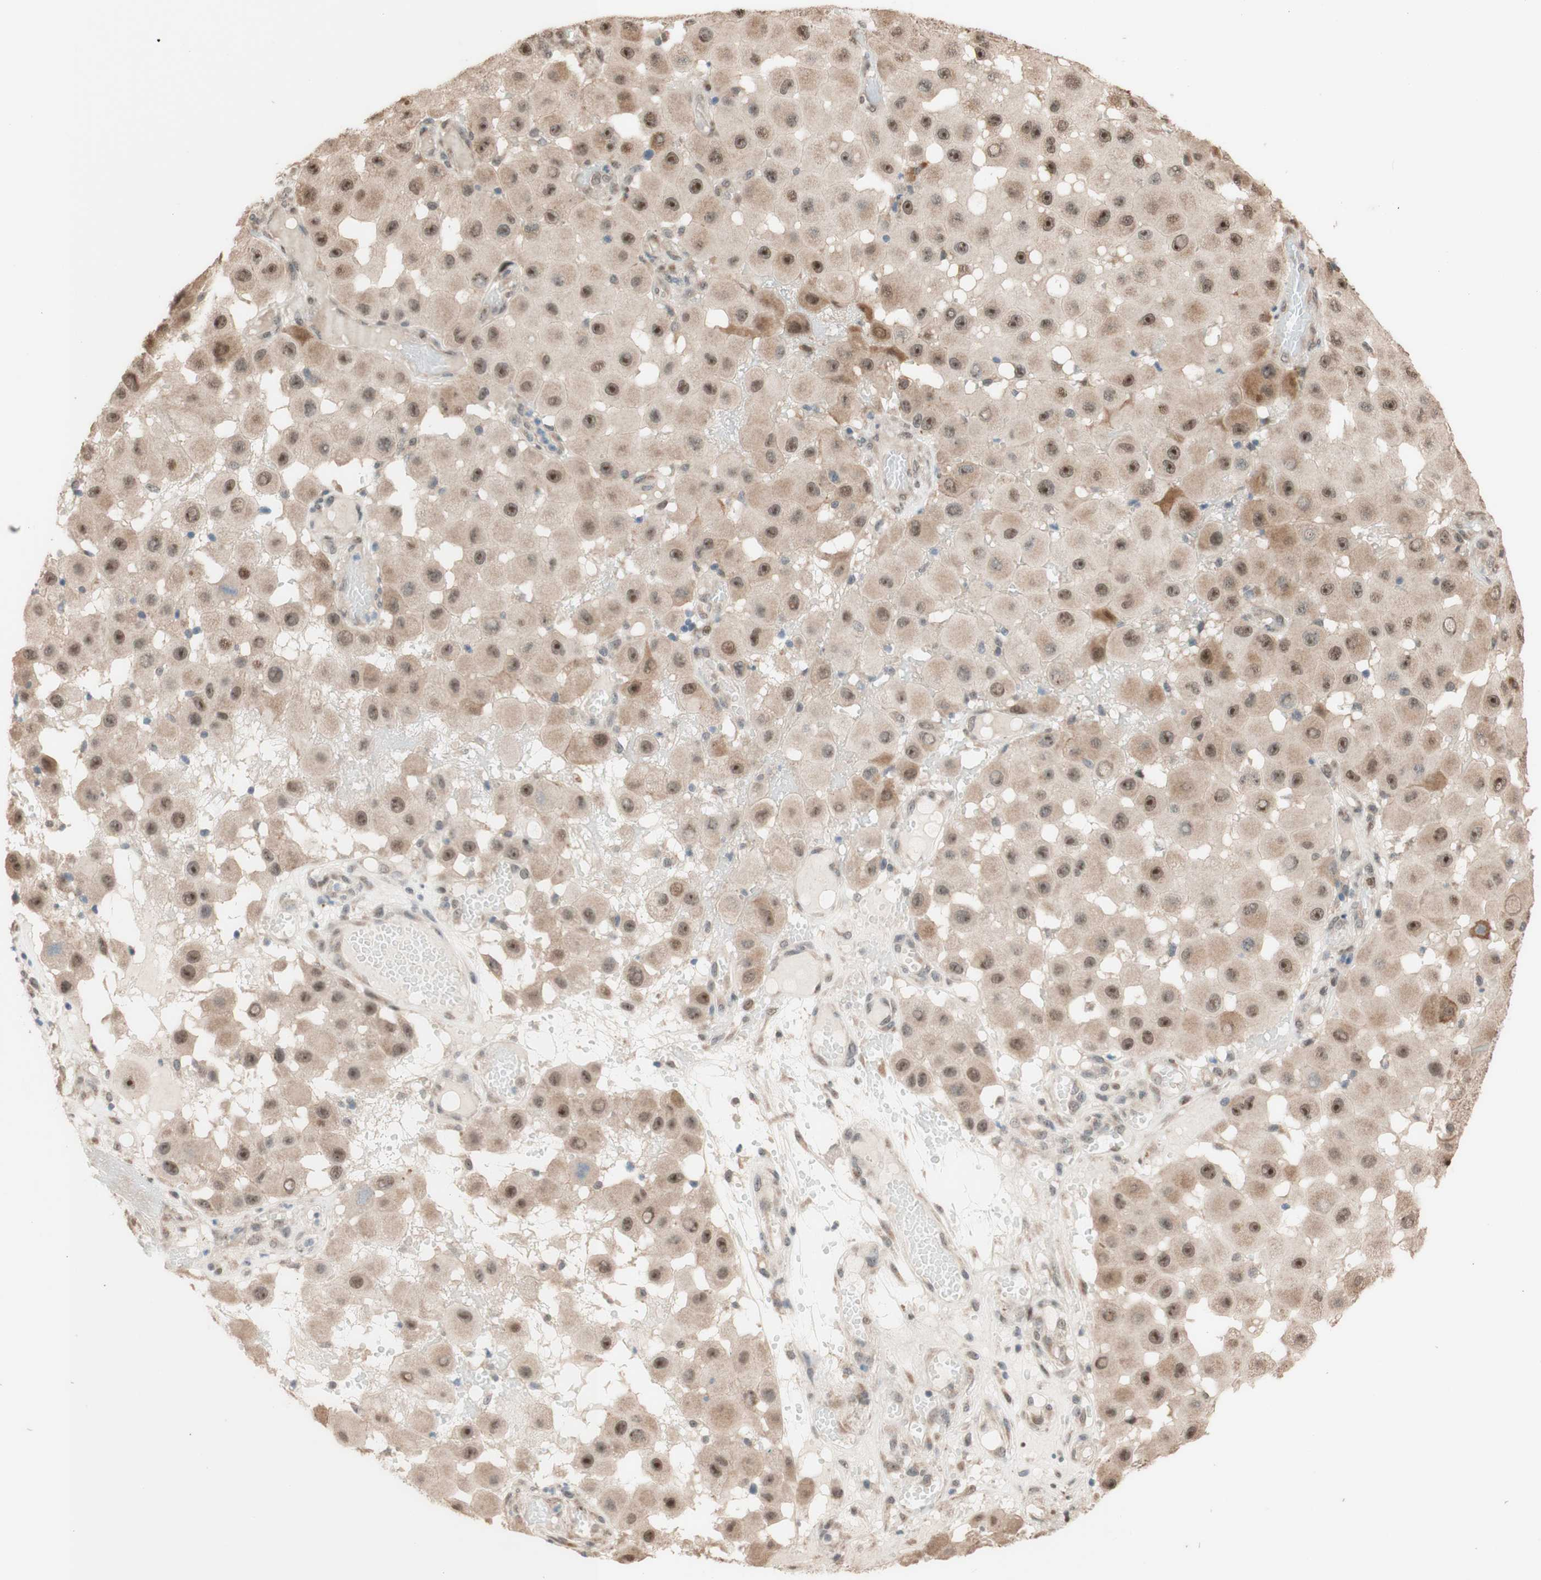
{"staining": {"intensity": "weak", "quantity": "<25%", "location": "cytoplasmic/membranous"}, "tissue": "melanoma", "cell_type": "Tumor cells", "image_type": "cancer", "snomed": [{"axis": "morphology", "description": "Malignant melanoma, NOS"}, {"axis": "topography", "description": "Skin"}], "caption": "Immunohistochemical staining of malignant melanoma demonstrates no significant expression in tumor cells. (Brightfield microscopy of DAB immunohistochemistry (IHC) at high magnification).", "gene": "CCNC", "patient": {"sex": "female", "age": 81}}